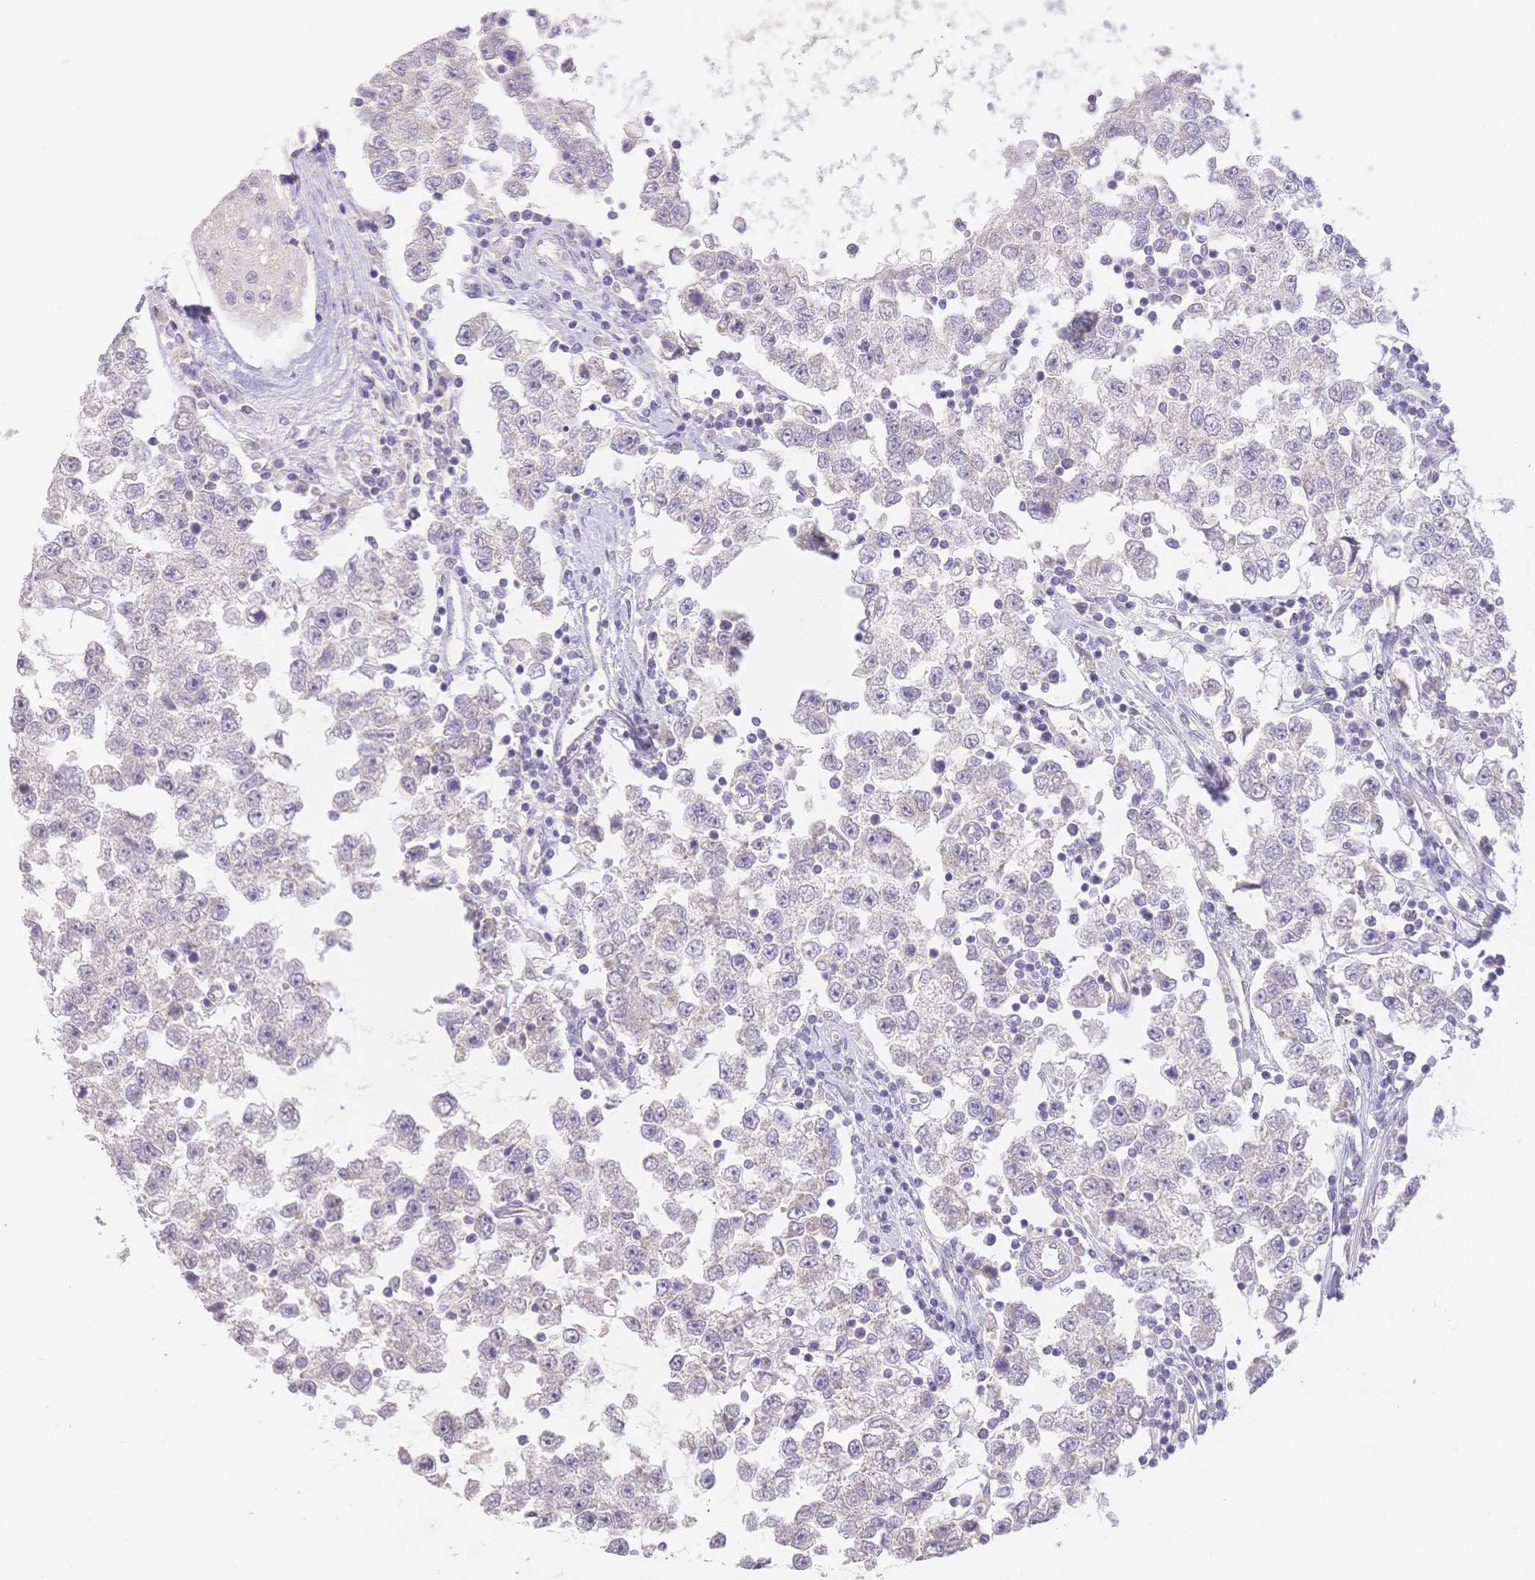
{"staining": {"intensity": "negative", "quantity": "none", "location": "none"}, "tissue": "testis cancer", "cell_type": "Tumor cells", "image_type": "cancer", "snomed": [{"axis": "morphology", "description": "Seminoma, NOS"}, {"axis": "topography", "description": "Testis"}], "caption": "An IHC photomicrograph of seminoma (testis) is shown. There is no staining in tumor cells of seminoma (testis). (Stains: DAB IHC with hematoxylin counter stain, Microscopy: brightfield microscopy at high magnification).", "gene": "SUV39H2", "patient": {"sex": "male", "age": 34}}